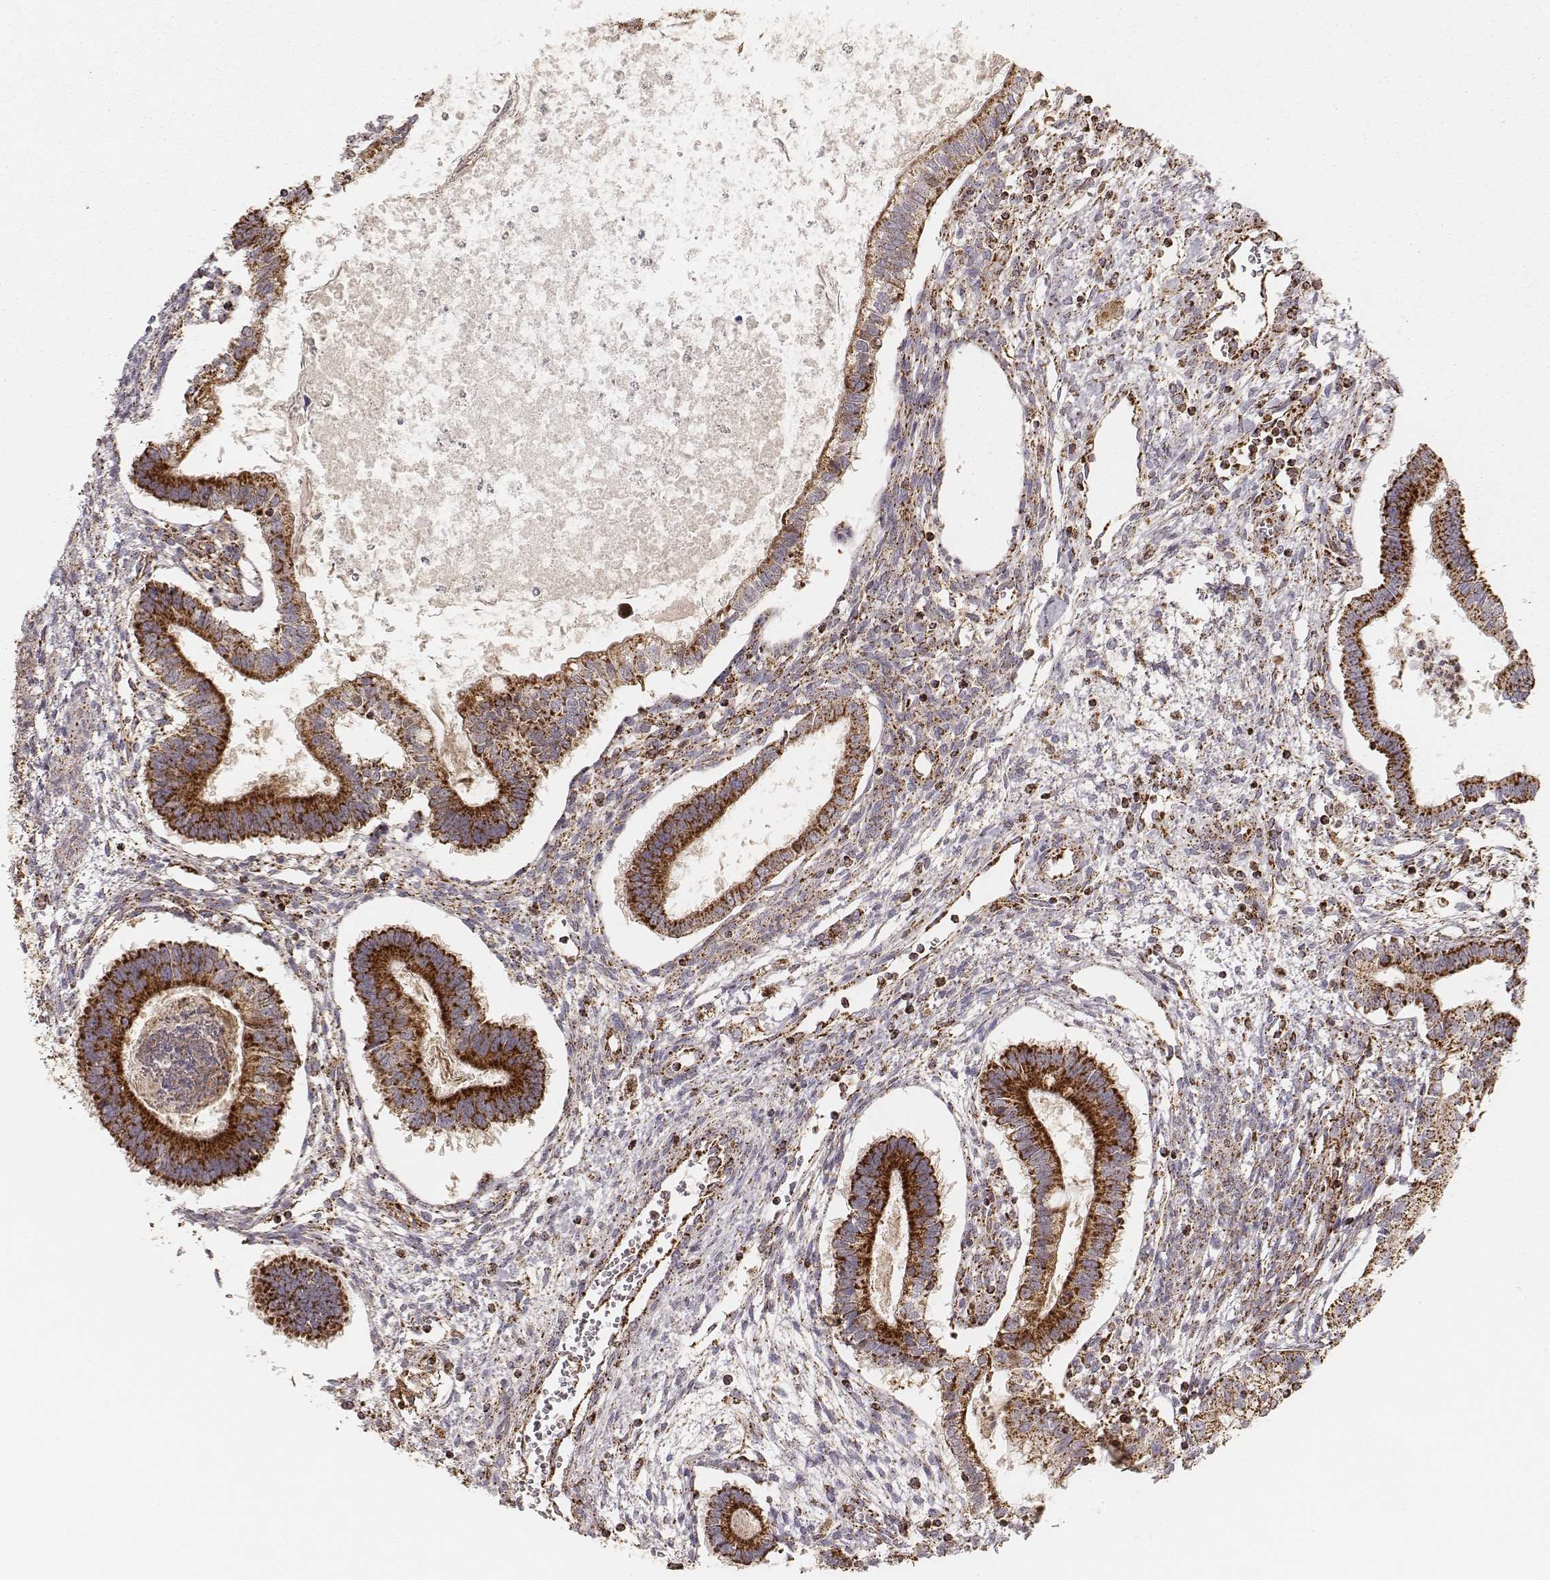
{"staining": {"intensity": "strong", "quantity": ">75%", "location": "cytoplasmic/membranous"}, "tissue": "testis cancer", "cell_type": "Tumor cells", "image_type": "cancer", "snomed": [{"axis": "morphology", "description": "Carcinoma, Embryonal, NOS"}, {"axis": "topography", "description": "Testis"}], "caption": "Approximately >75% of tumor cells in human testis cancer demonstrate strong cytoplasmic/membranous protein positivity as visualized by brown immunohistochemical staining.", "gene": "CS", "patient": {"sex": "male", "age": 37}}